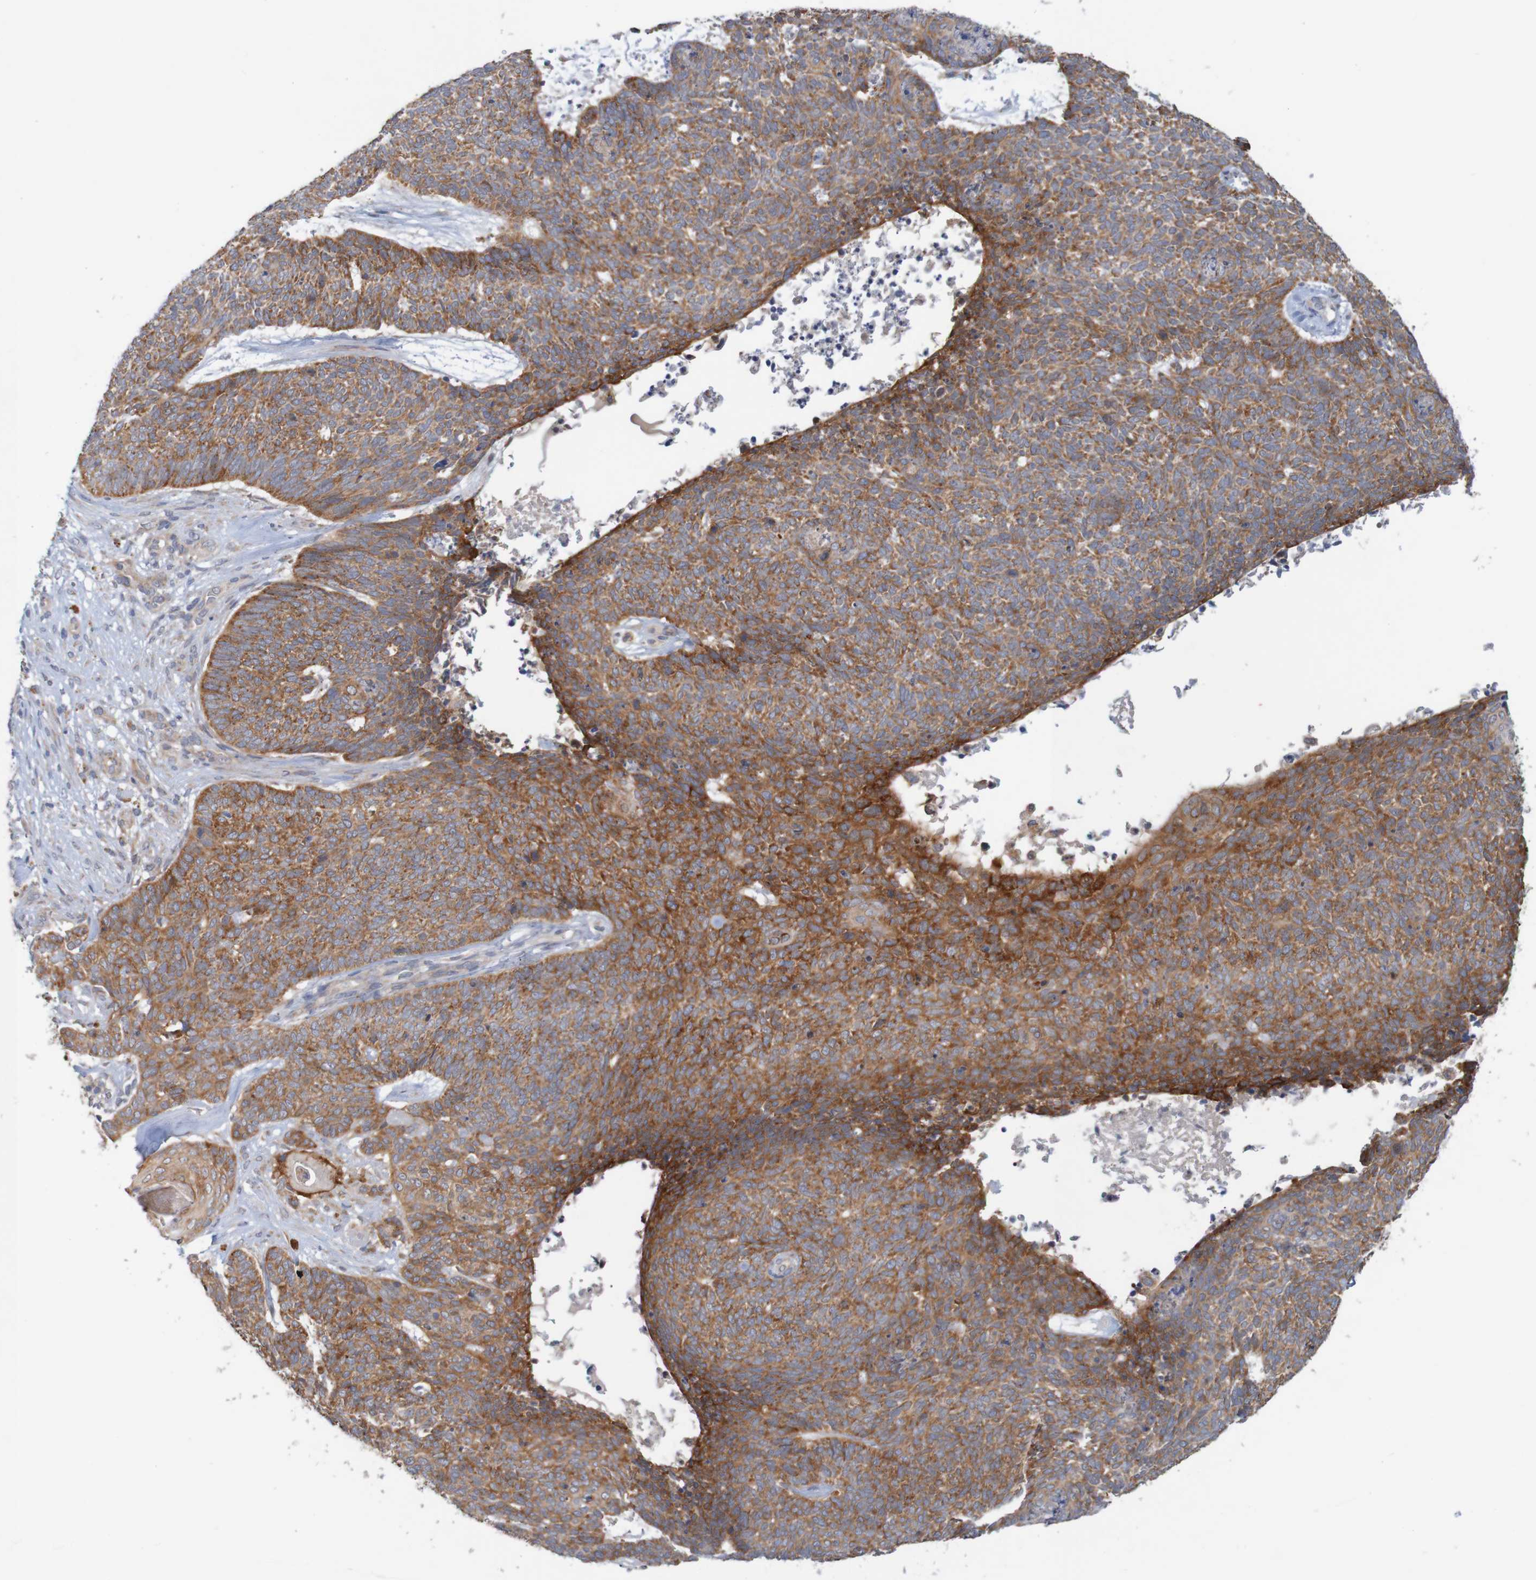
{"staining": {"intensity": "strong", "quantity": ">75%", "location": "cytoplasmic/membranous"}, "tissue": "skin cancer", "cell_type": "Tumor cells", "image_type": "cancer", "snomed": [{"axis": "morphology", "description": "Basal cell carcinoma"}, {"axis": "topography", "description": "Skin"}], "caption": "Immunohistochemistry (IHC) of human skin cancer reveals high levels of strong cytoplasmic/membranous expression in approximately >75% of tumor cells.", "gene": "NAV2", "patient": {"sex": "female", "age": 84}}